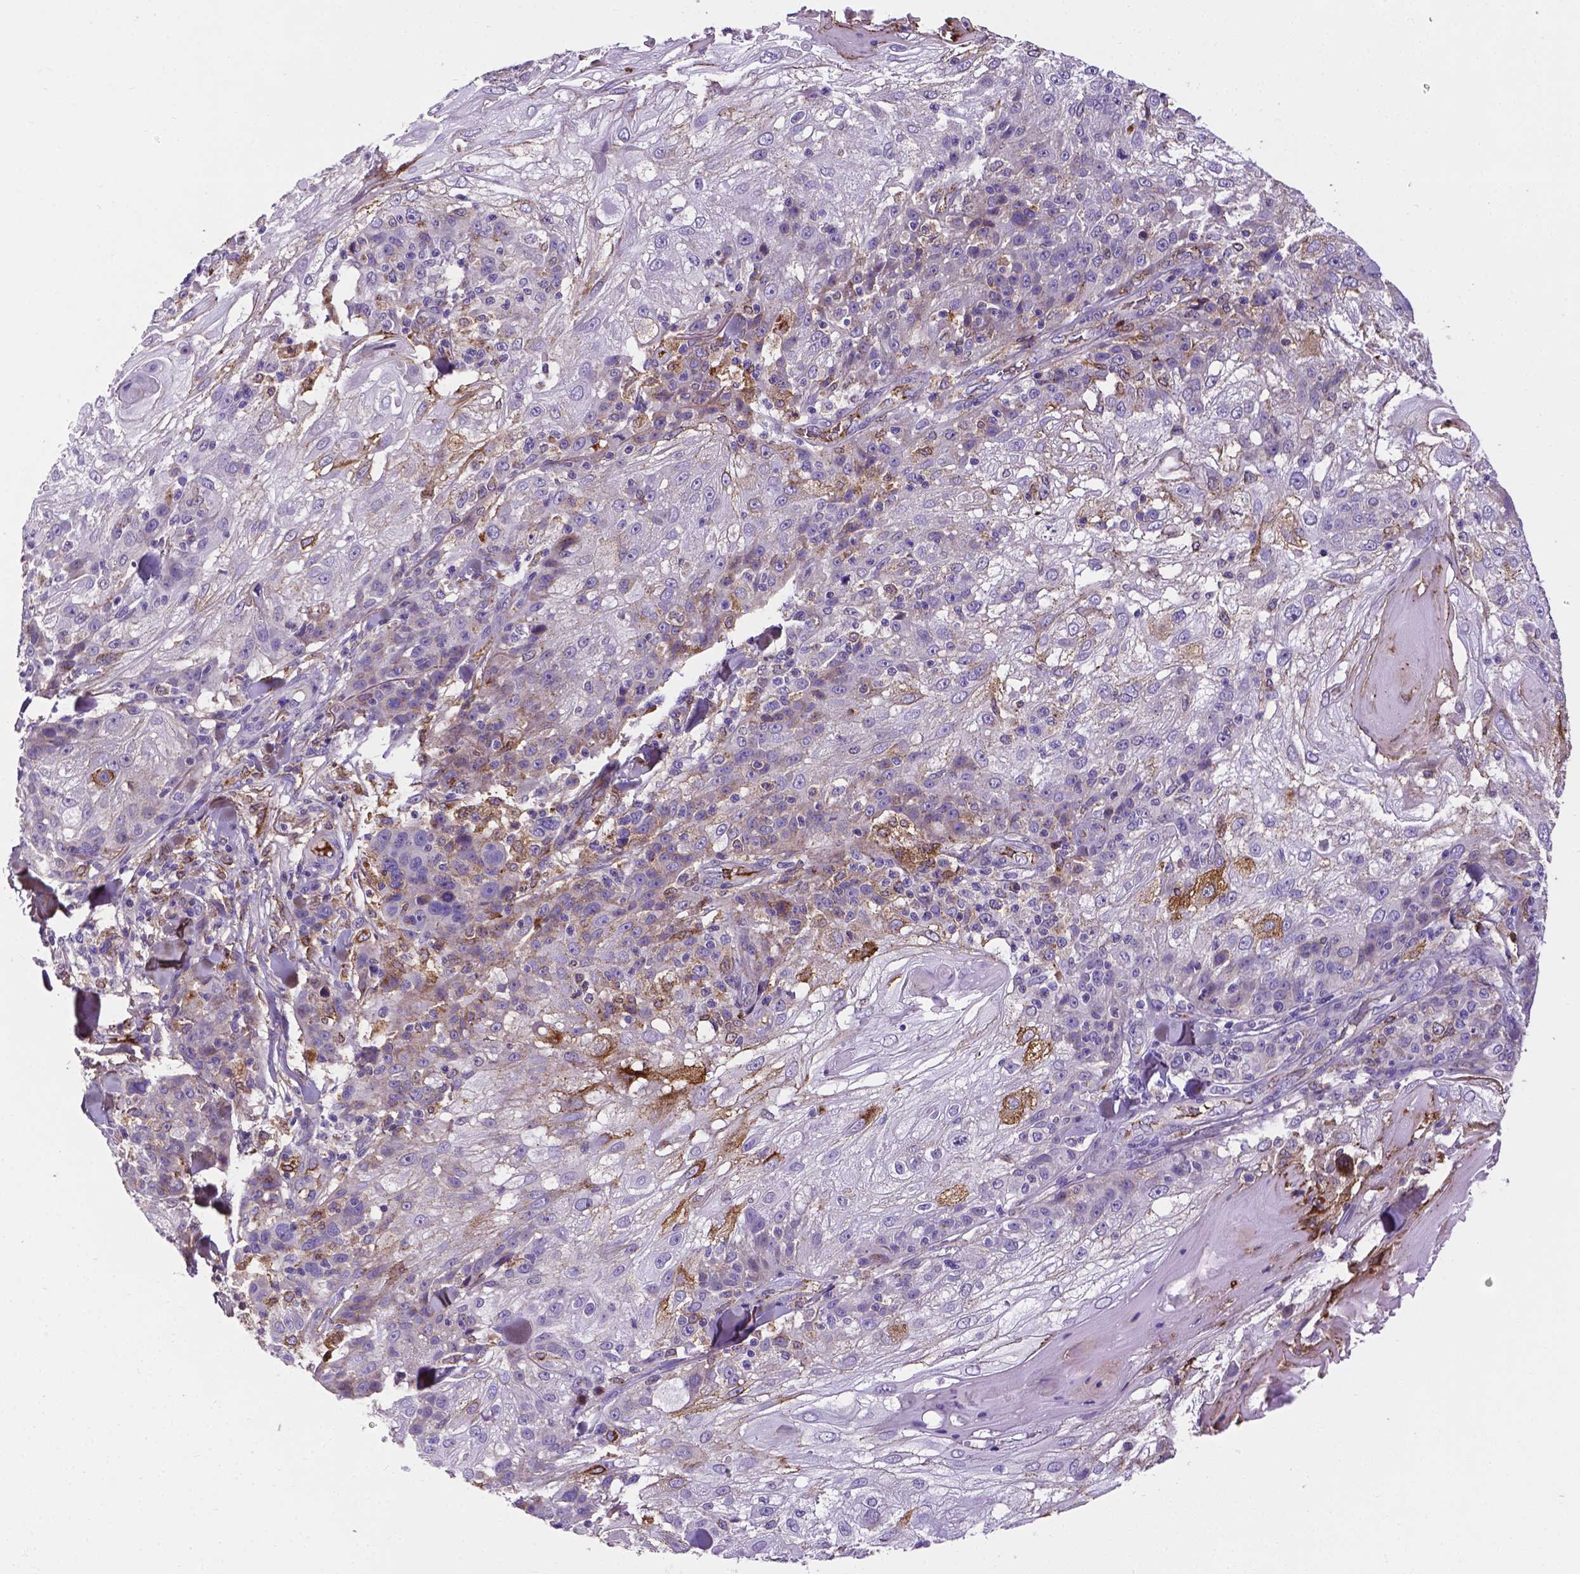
{"staining": {"intensity": "weak", "quantity": "25%-75%", "location": "cytoplasmic/membranous"}, "tissue": "skin cancer", "cell_type": "Tumor cells", "image_type": "cancer", "snomed": [{"axis": "morphology", "description": "Normal tissue, NOS"}, {"axis": "morphology", "description": "Squamous cell carcinoma, NOS"}, {"axis": "topography", "description": "Skin"}], "caption": "Immunohistochemical staining of skin cancer (squamous cell carcinoma) exhibits weak cytoplasmic/membranous protein staining in approximately 25%-75% of tumor cells. (brown staining indicates protein expression, while blue staining denotes nuclei).", "gene": "APOE", "patient": {"sex": "female", "age": 83}}